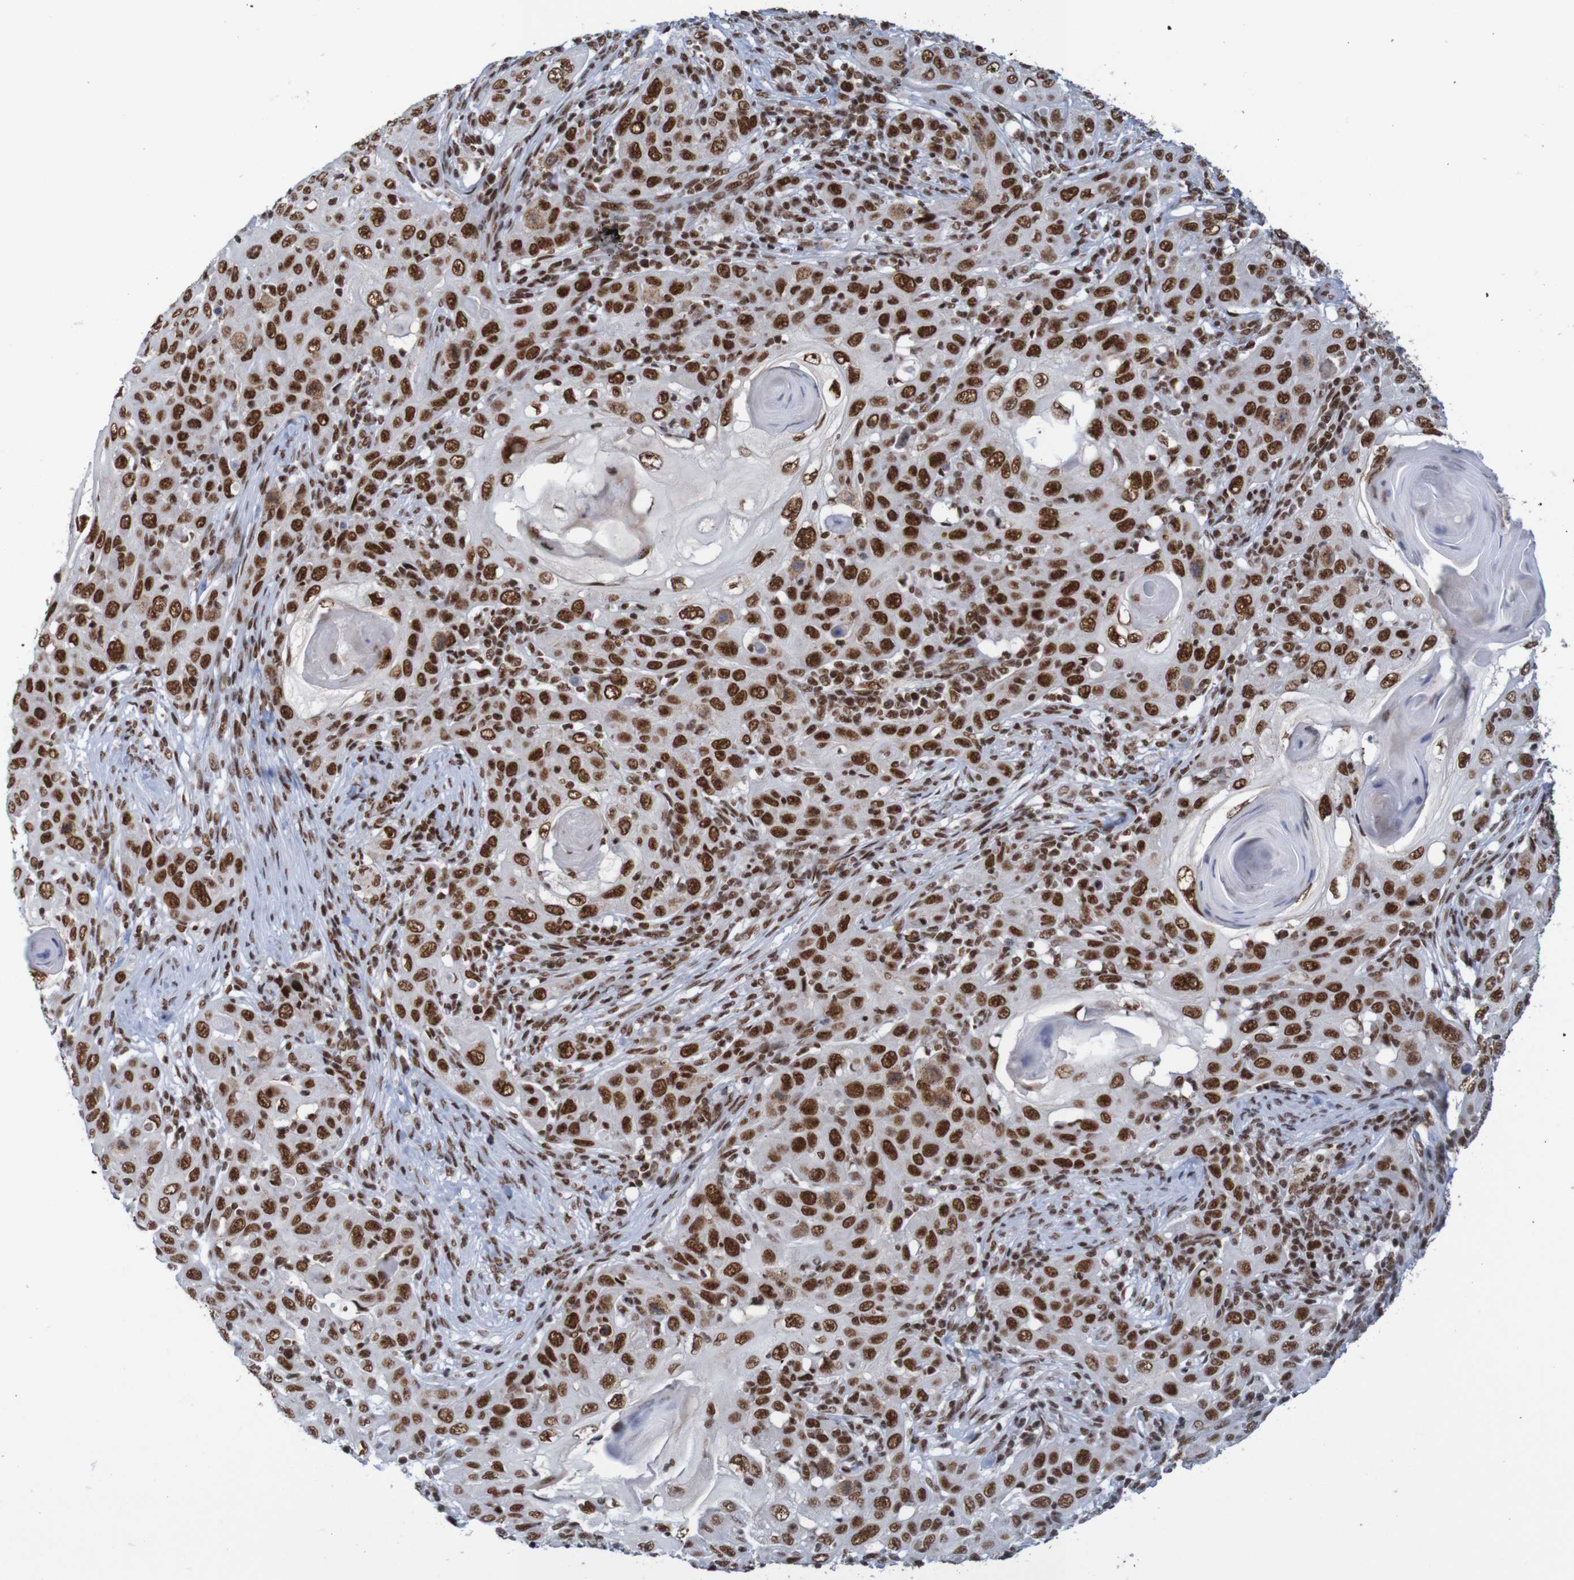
{"staining": {"intensity": "strong", "quantity": ">75%", "location": "nuclear"}, "tissue": "skin cancer", "cell_type": "Tumor cells", "image_type": "cancer", "snomed": [{"axis": "morphology", "description": "Squamous cell carcinoma, NOS"}, {"axis": "topography", "description": "Skin"}], "caption": "Protein expression analysis of human skin squamous cell carcinoma reveals strong nuclear positivity in approximately >75% of tumor cells.", "gene": "THRAP3", "patient": {"sex": "female", "age": 88}}